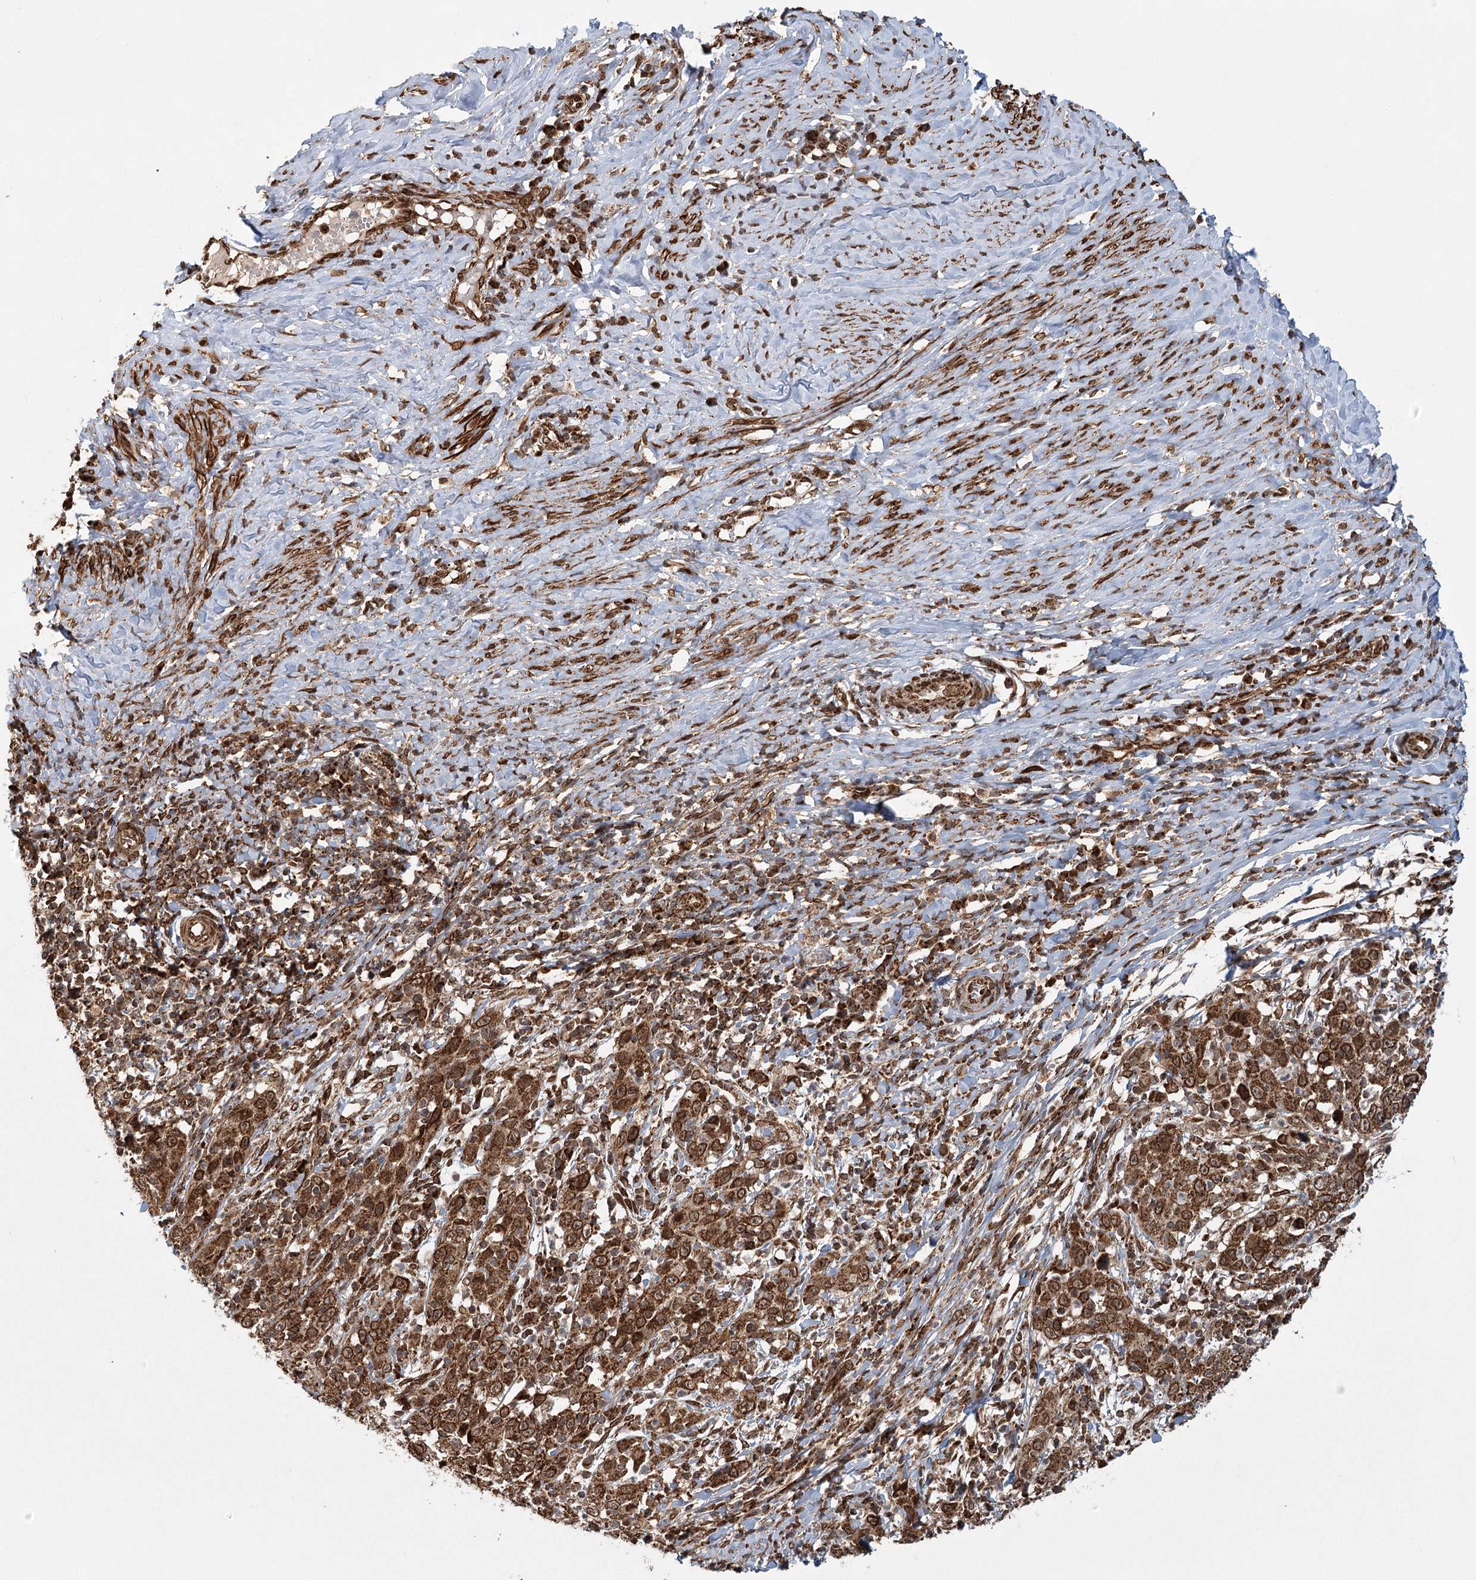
{"staining": {"intensity": "strong", "quantity": ">75%", "location": "cytoplasmic/membranous"}, "tissue": "cervical cancer", "cell_type": "Tumor cells", "image_type": "cancer", "snomed": [{"axis": "morphology", "description": "Squamous cell carcinoma, NOS"}, {"axis": "topography", "description": "Cervix"}], "caption": "This is an image of IHC staining of squamous cell carcinoma (cervical), which shows strong positivity in the cytoplasmic/membranous of tumor cells.", "gene": "BCKDHA", "patient": {"sex": "female", "age": 46}}